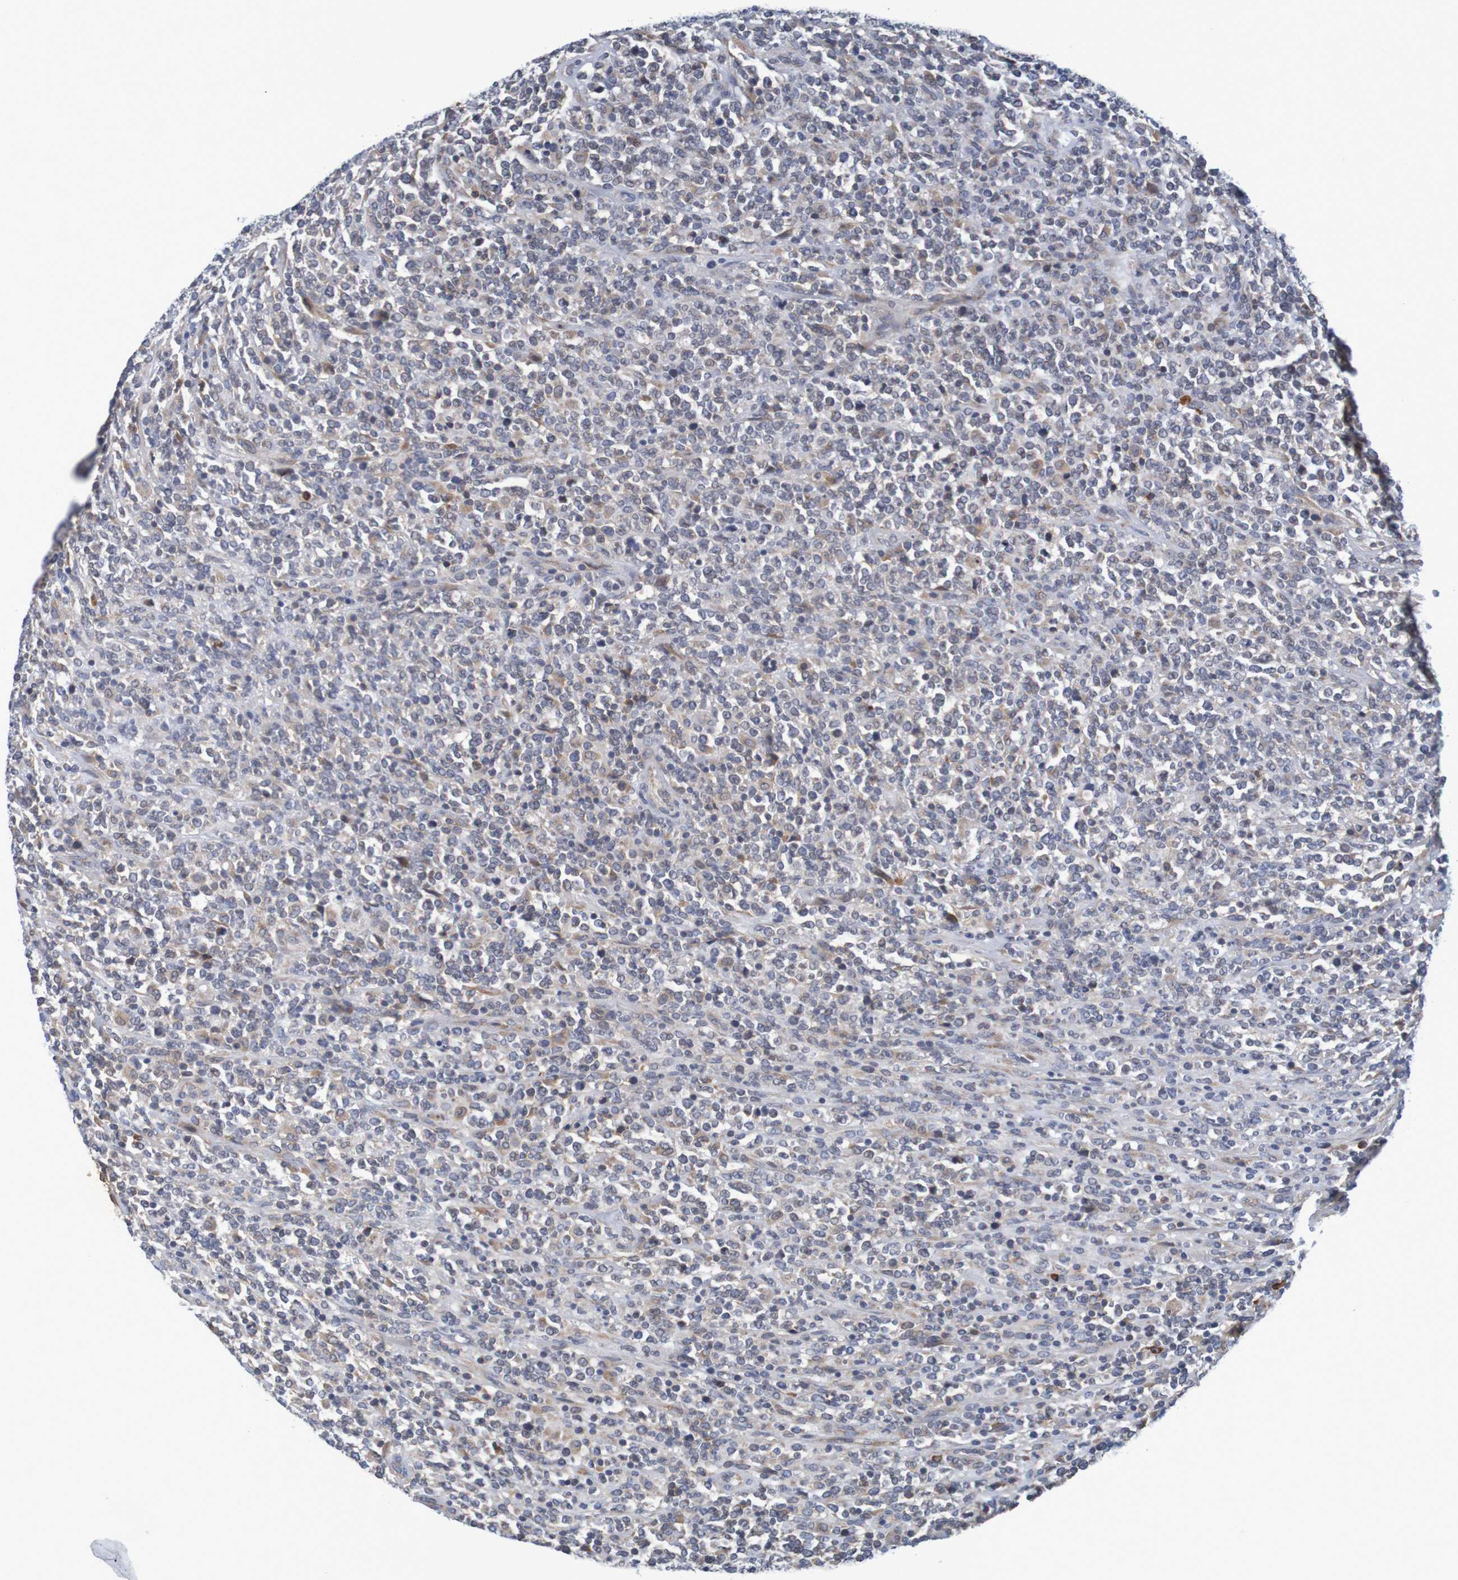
{"staining": {"intensity": "weak", "quantity": "<25%", "location": "cytoplasmic/membranous"}, "tissue": "lymphoma", "cell_type": "Tumor cells", "image_type": "cancer", "snomed": [{"axis": "morphology", "description": "Malignant lymphoma, non-Hodgkin's type, High grade"}, {"axis": "topography", "description": "Soft tissue"}], "caption": "Immunohistochemistry (IHC) of human malignant lymphoma, non-Hodgkin's type (high-grade) exhibits no staining in tumor cells. Nuclei are stained in blue.", "gene": "CLDN18", "patient": {"sex": "male", "age": 18}}